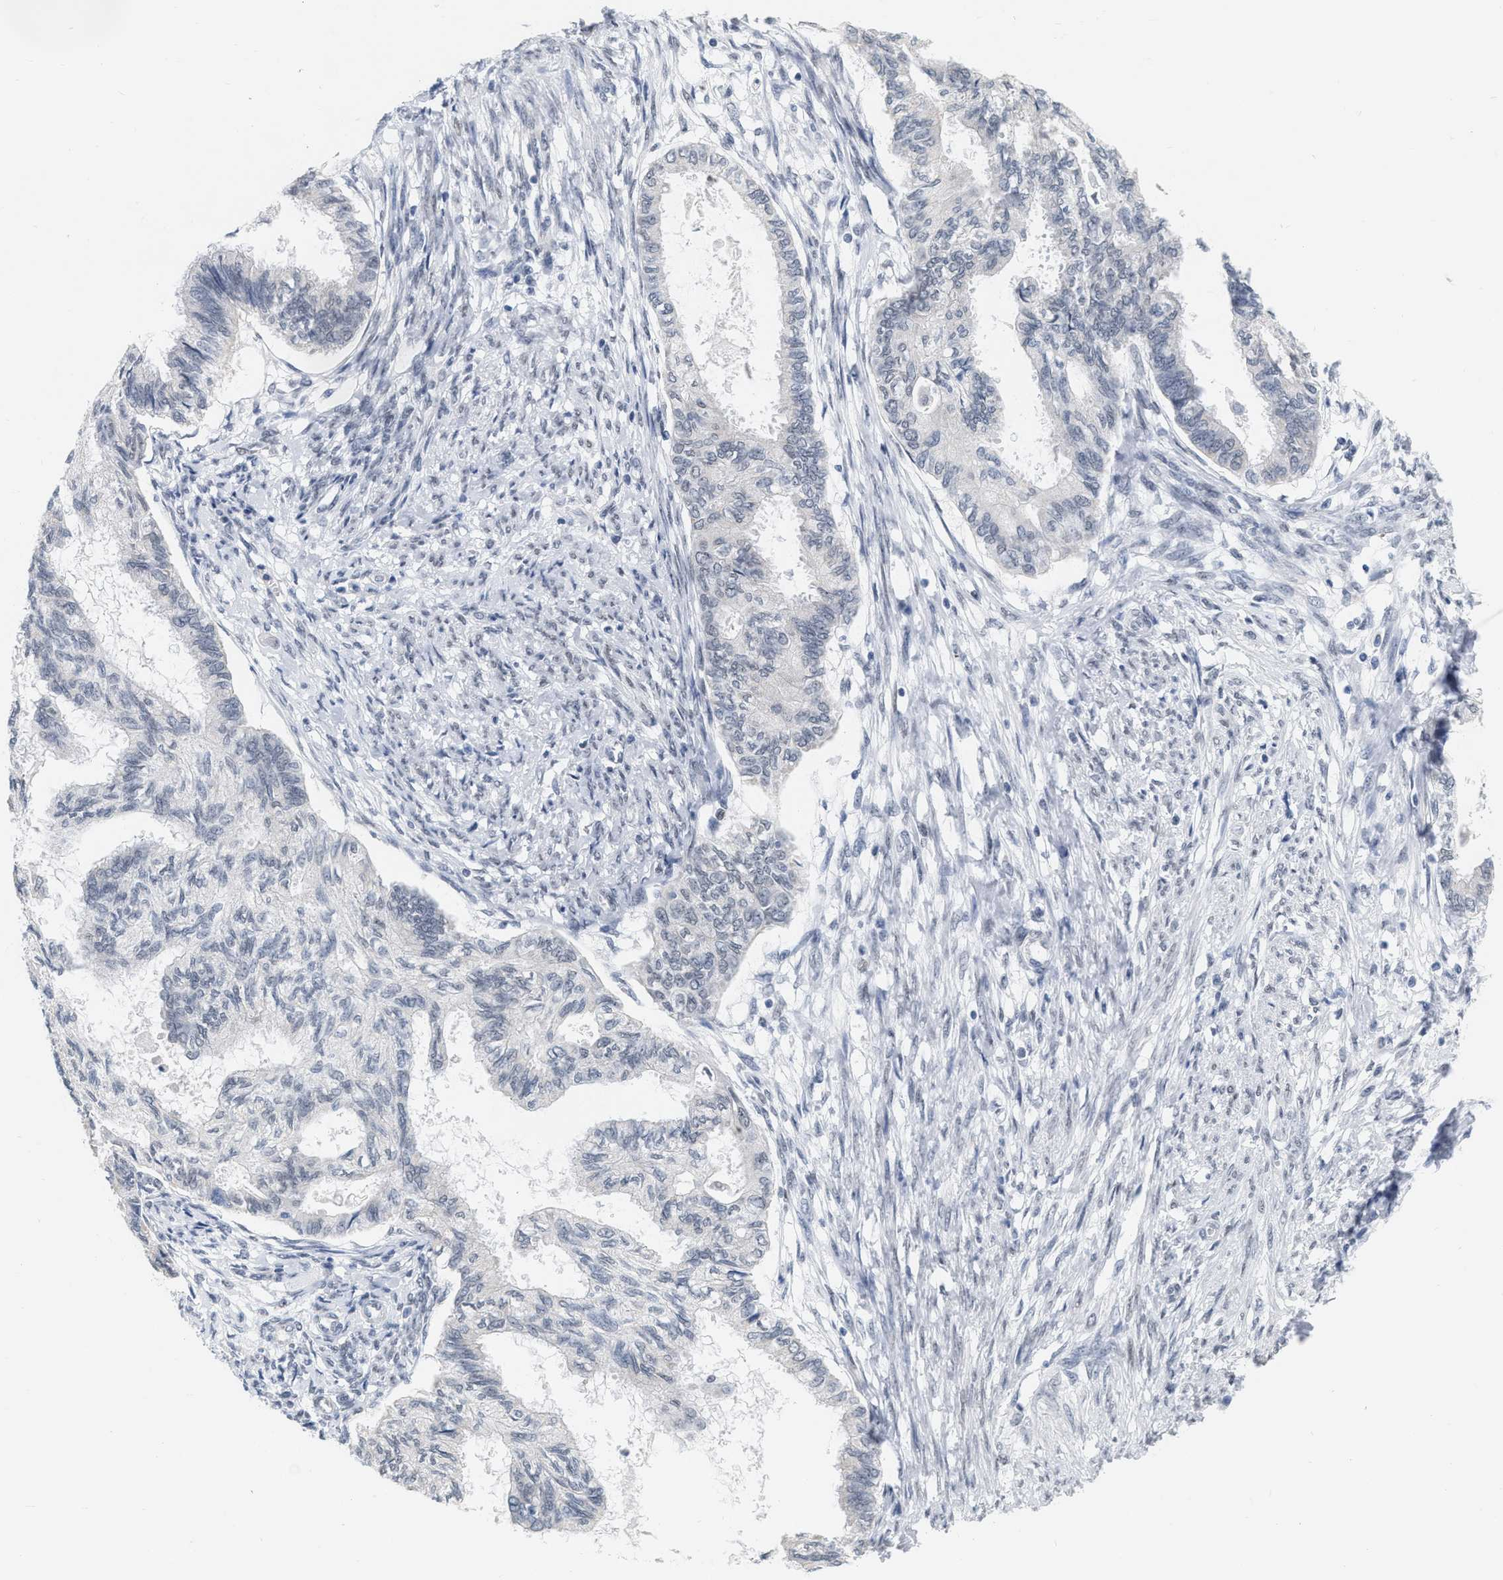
{"staining": {"intensity": "negative", "quantity": "none", "location": "none"}, "tissue": "cervical cancer", "cell_type": "Tumor cells", "image_type": "cancer", "snomed": [{"axis": "morphology", "description": "Normal tissue, NOS"}, {"axis": "morphology", "description": "Adenocarcinoma, NOS"}, {"axis": "topography", "description": "Cervix"}, {"axis": "topography", "description": "Endometrium"}], "caption": "Cervical adenocarcinoma was stained to show a protein in brown. There is no significant expression in tumor cells.", "gene": "XIRP1", "patient": {"sex": "female", "age": 86}}